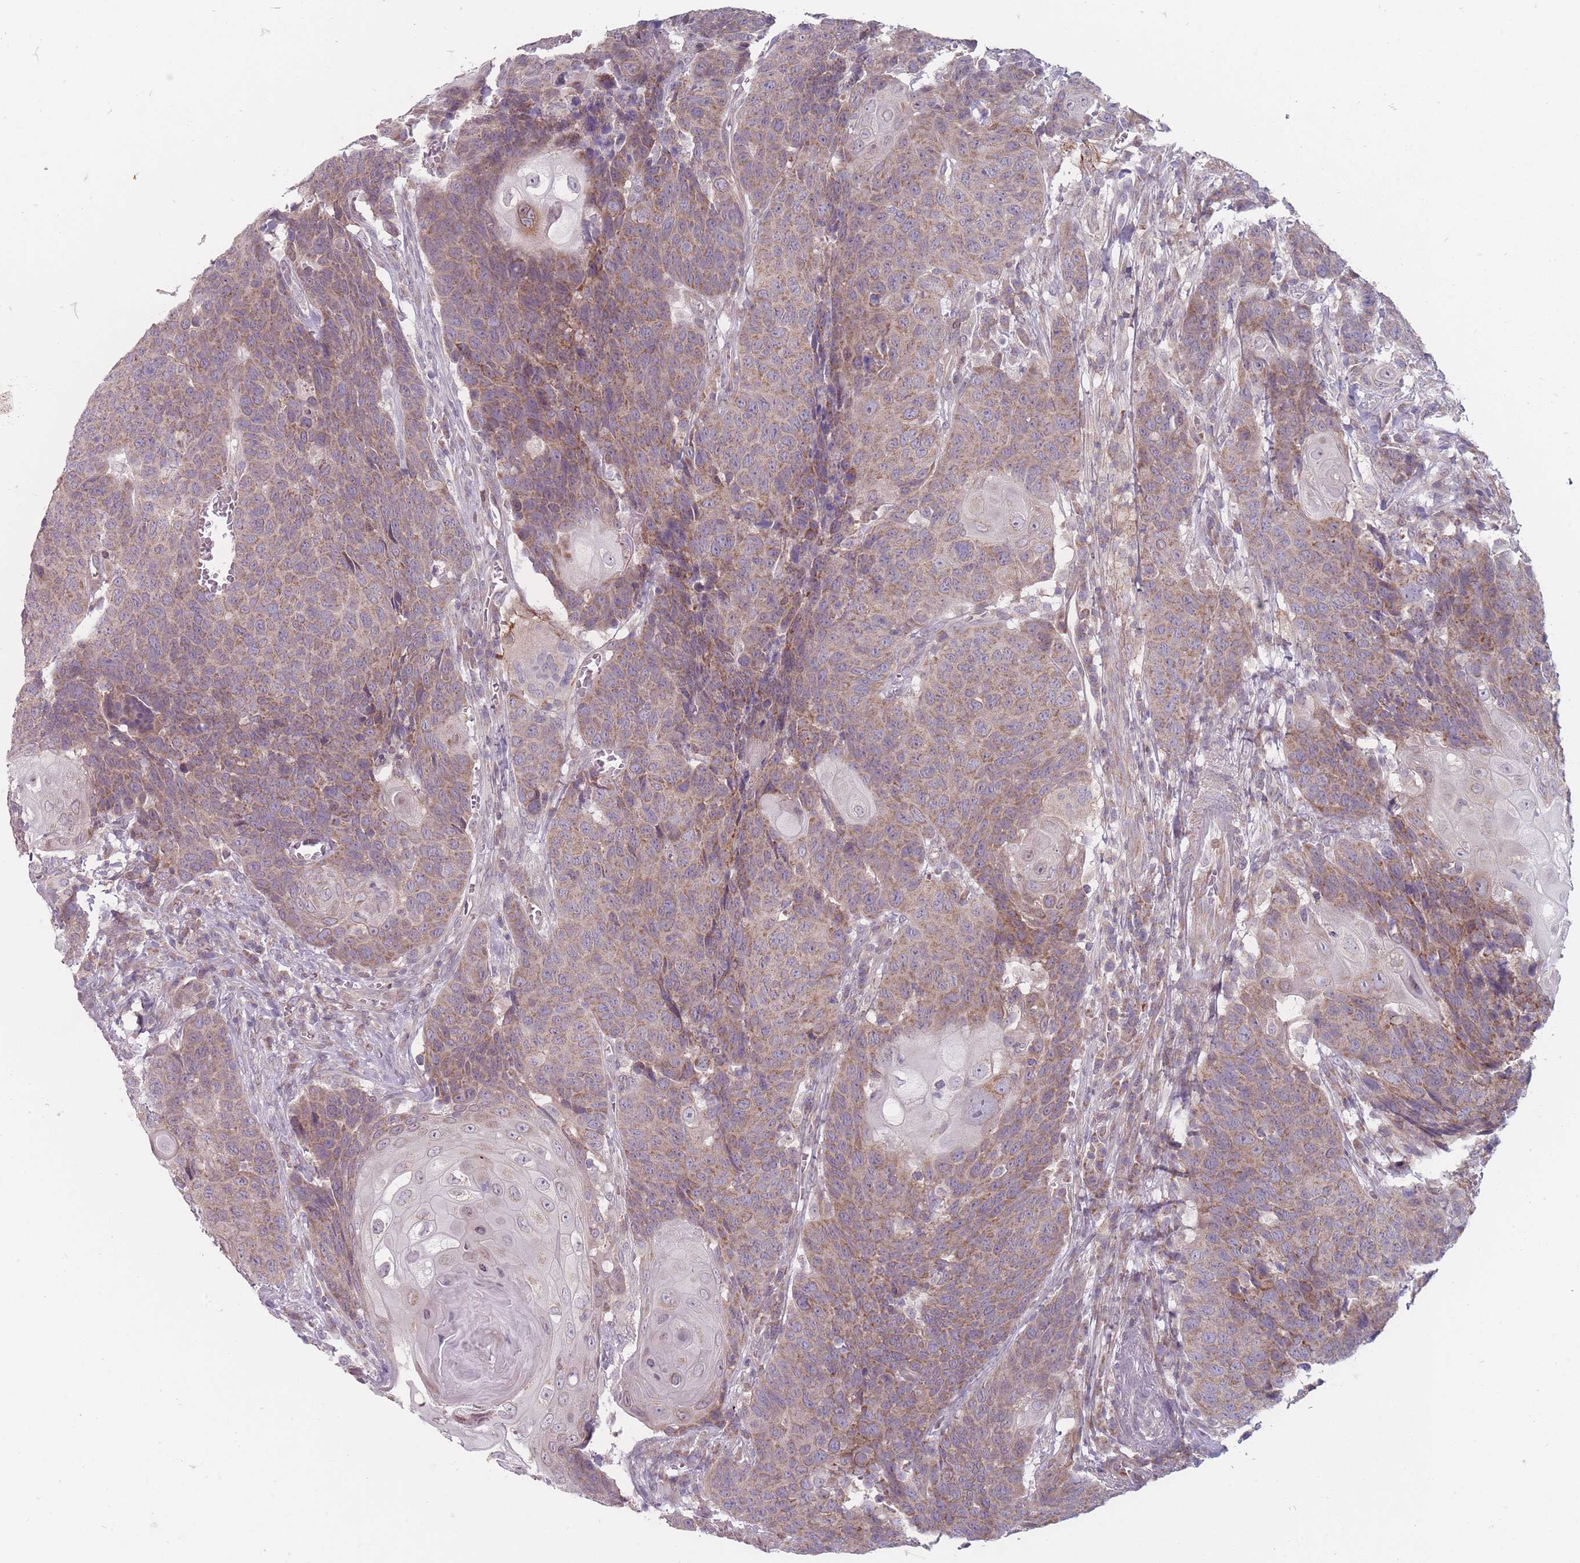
{"staining": {"intensity": "moderate", "quantity": ">75%", "location": "cytoplasmic/membranous"}, "tissue": "head and neck cancer", "cell_type": "Tumor cells", "image_type": "cancer", "snomed": [{"axis": "morphology", "description": "Squamous cell carcinoma, NOS"}, {"axis": "topography", "description": "Head-Neck"}], "caption": "Immunohistochemical staining of head and neck squamous cell carcinoma reveals medium levels of moderate cytoplasmic/membranous staining in approximately >75% of tumor cells.", "gene": "PCDH12", "patient": {"sex": "male", "age": 66}}